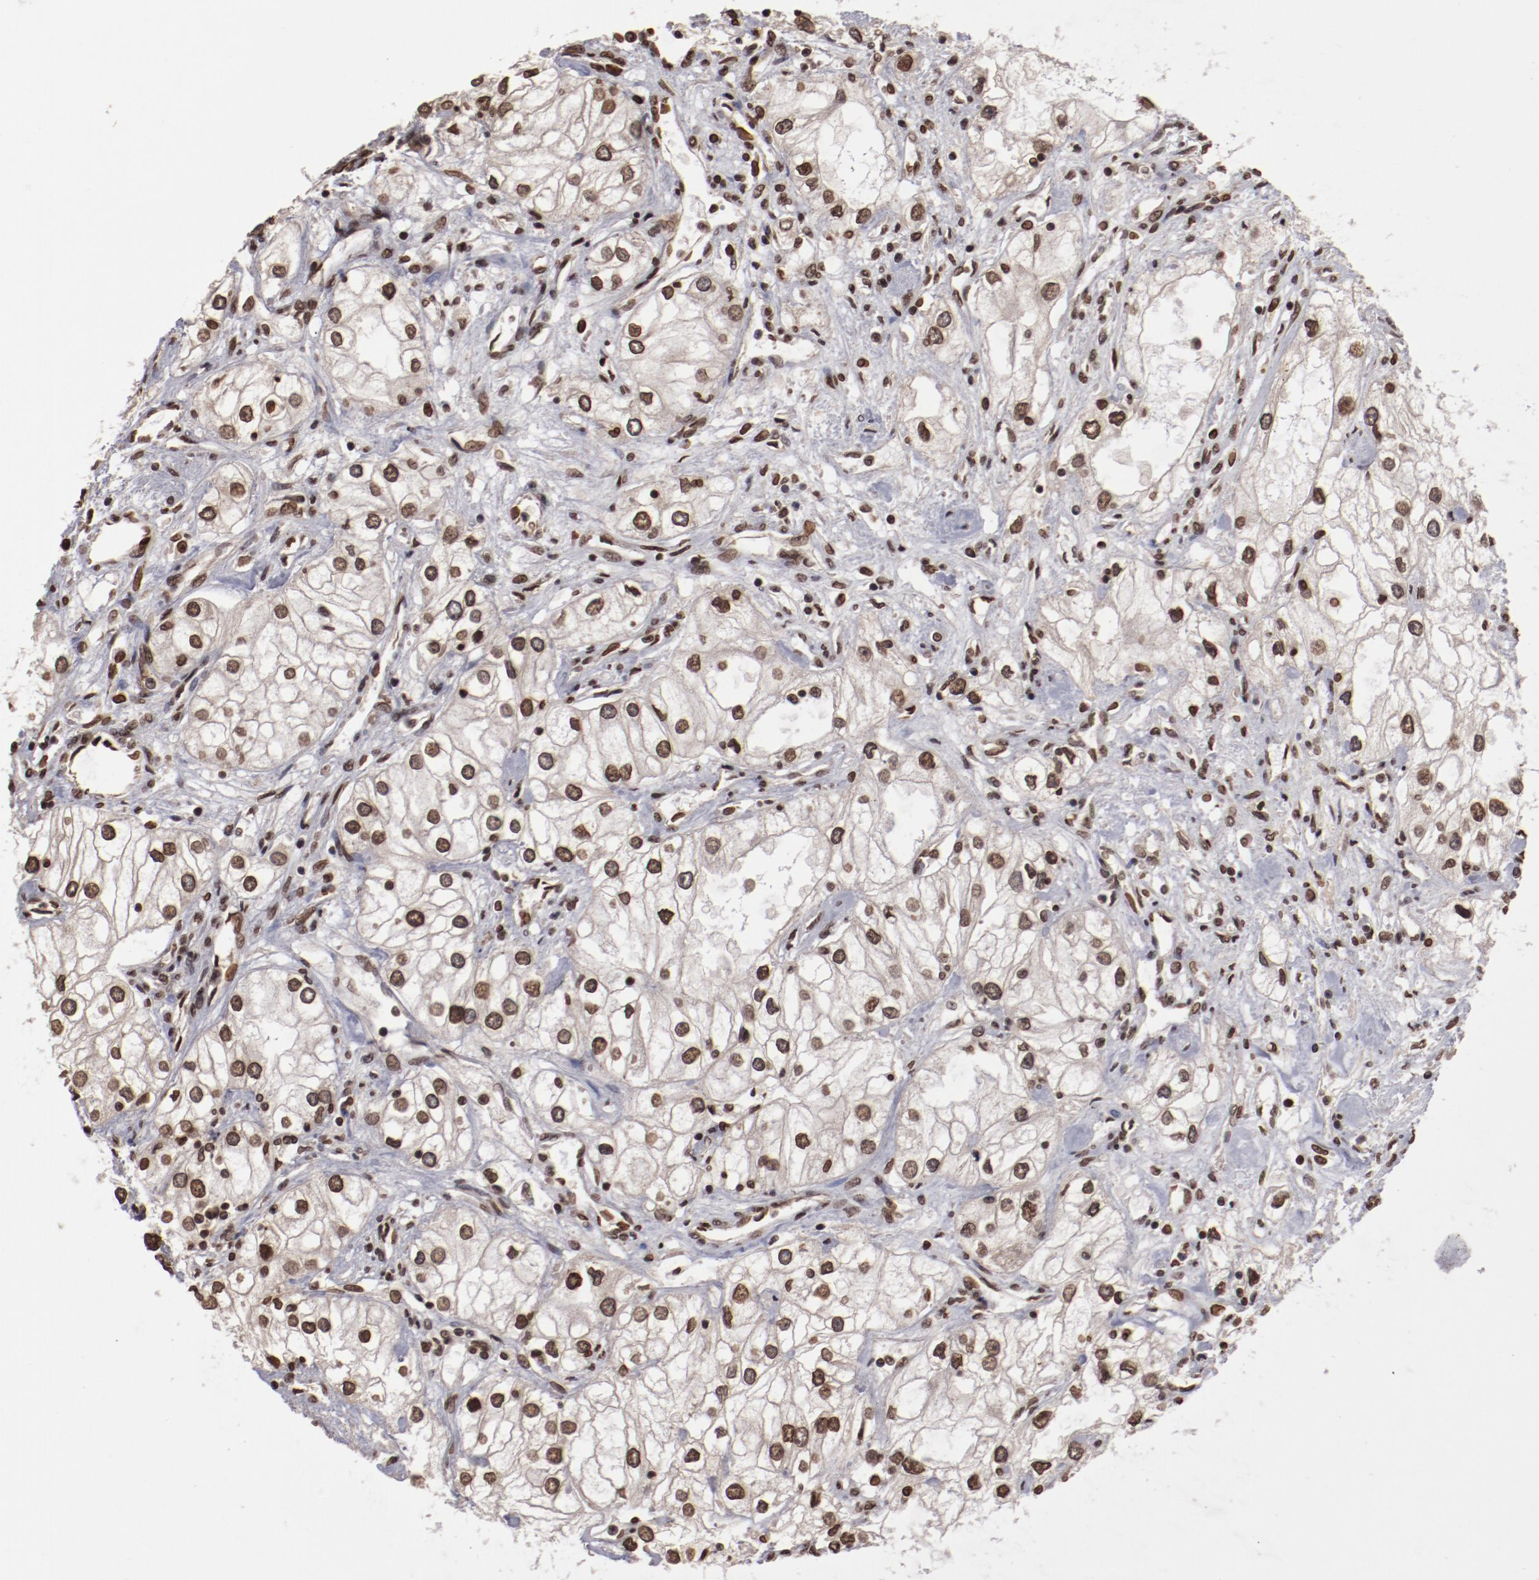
{"staining": {"intensity": "moderate", "quantity": ">75%", "location": "nuclear"}, "tissue": "renal cancer", "cell_type": "Tumor cells", "image_type": "cancer", "snomed": [{"axis": "morphology", "description": "Adenocarcinoma, NOS"}, {"axis": "topography", "description": "Kidney"}], "caption": "Immunohistochemistry photomicrograph of neoplastic tissue: human renal adenocarcinoma stained using immunohistochemistry (IHC) shows medium levels of moderate protein expression localized specifically in the nuclear of tumor cells, appearing as a nuclear brown color.", "gene": "AKT1", "patient": {"sex": "male", "age": 57}}